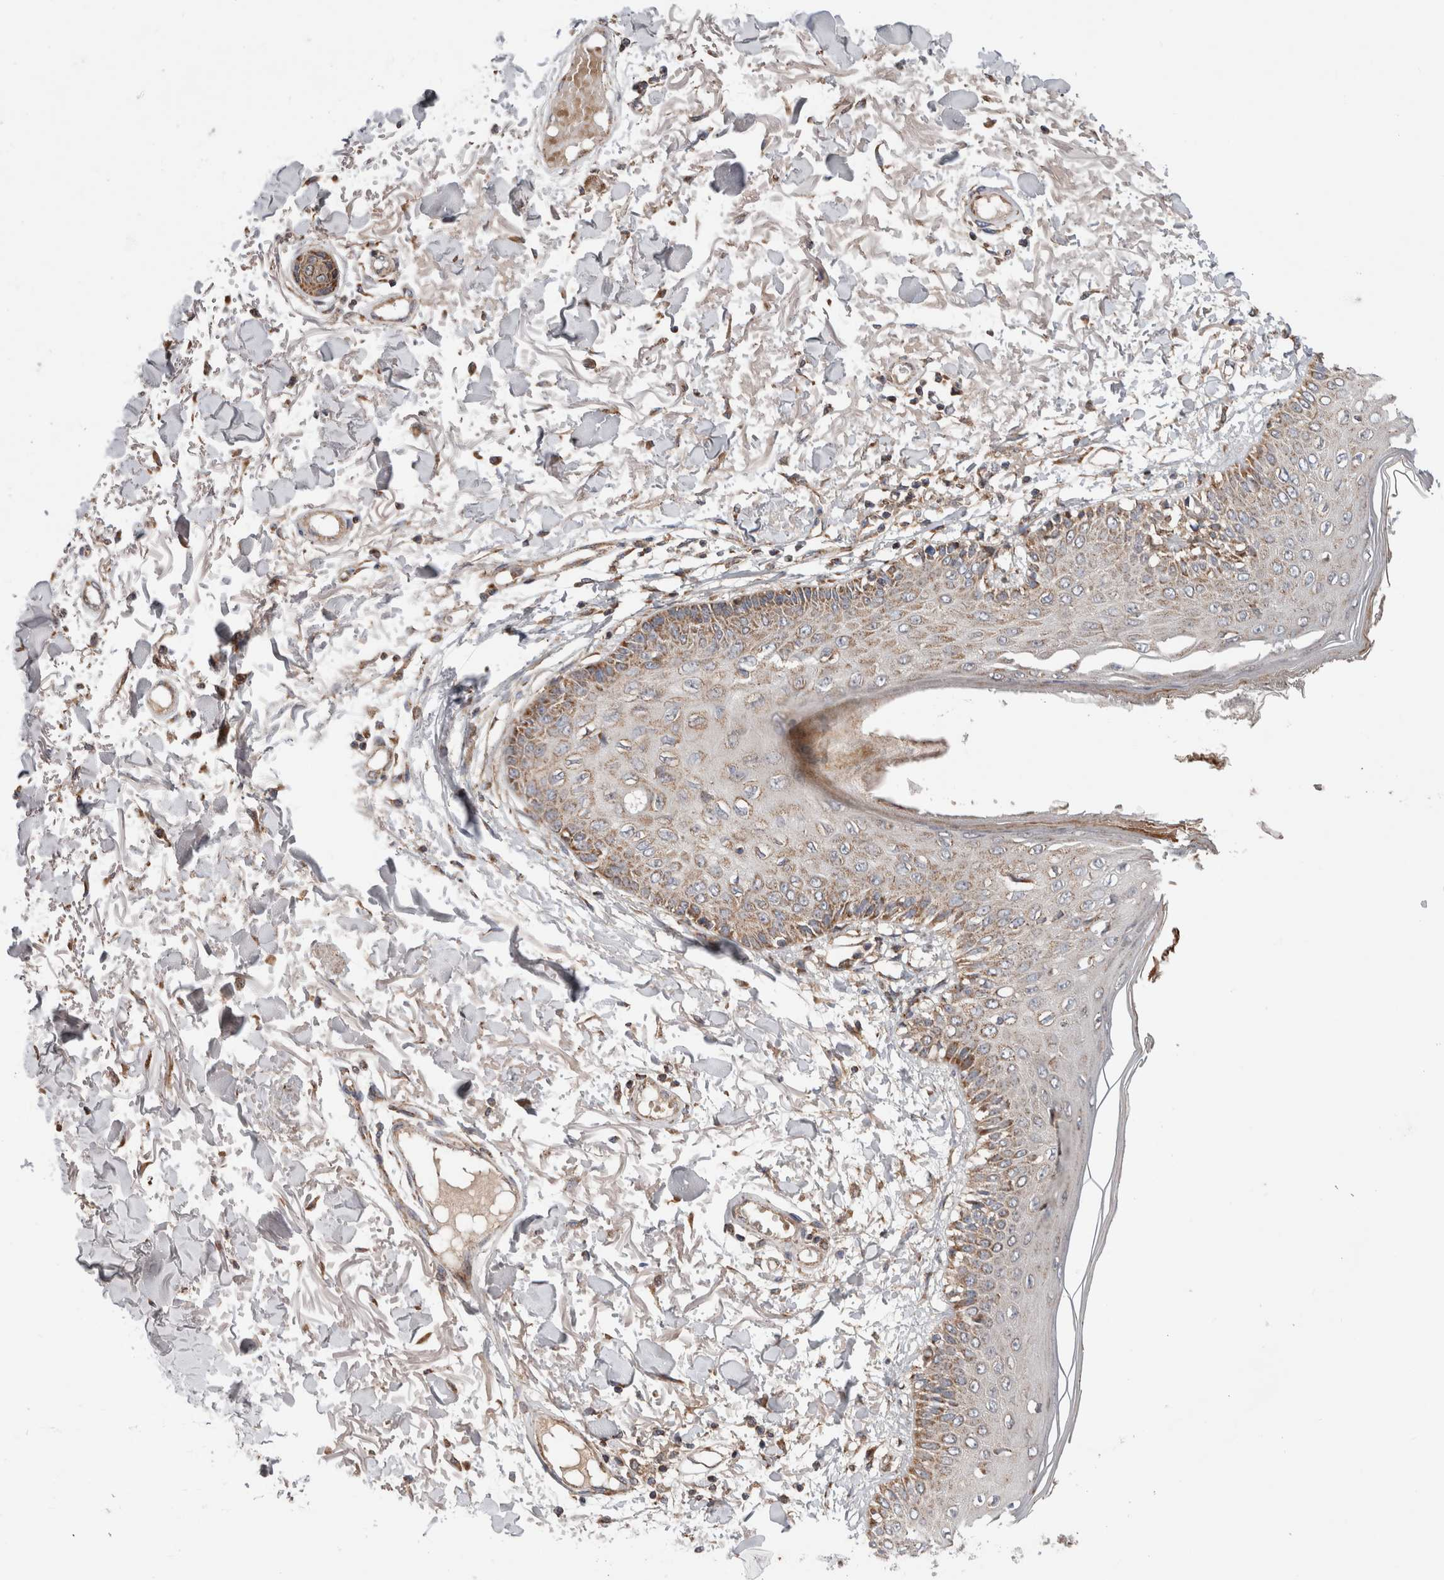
{"staining": {"intensity": "moderate", "quantity": ">75%", "location": "cytoplasmic/membranous"}, "tissue": "skin", "cell_type": "Fibroblasts", "image_type": "normal", "snomed": [{"axis": "morphology", "description": "Normal tissue, NOS"}, {"axis": "morphology", "description": "Squamous cell carcinoma, NOS"}, {"axis": "topography", "description": "Skin"}, {"axis": "topography", "description": "Peripheral nerve tissue"}], "caption": "The histopathology image shows staining of benign skin, revealing moderate cytoplasmic/membranous protein positivity (brown color) within fibroblasts.", "gene": "KIF21B", "patient": {"sex": "male", "age": 83}}